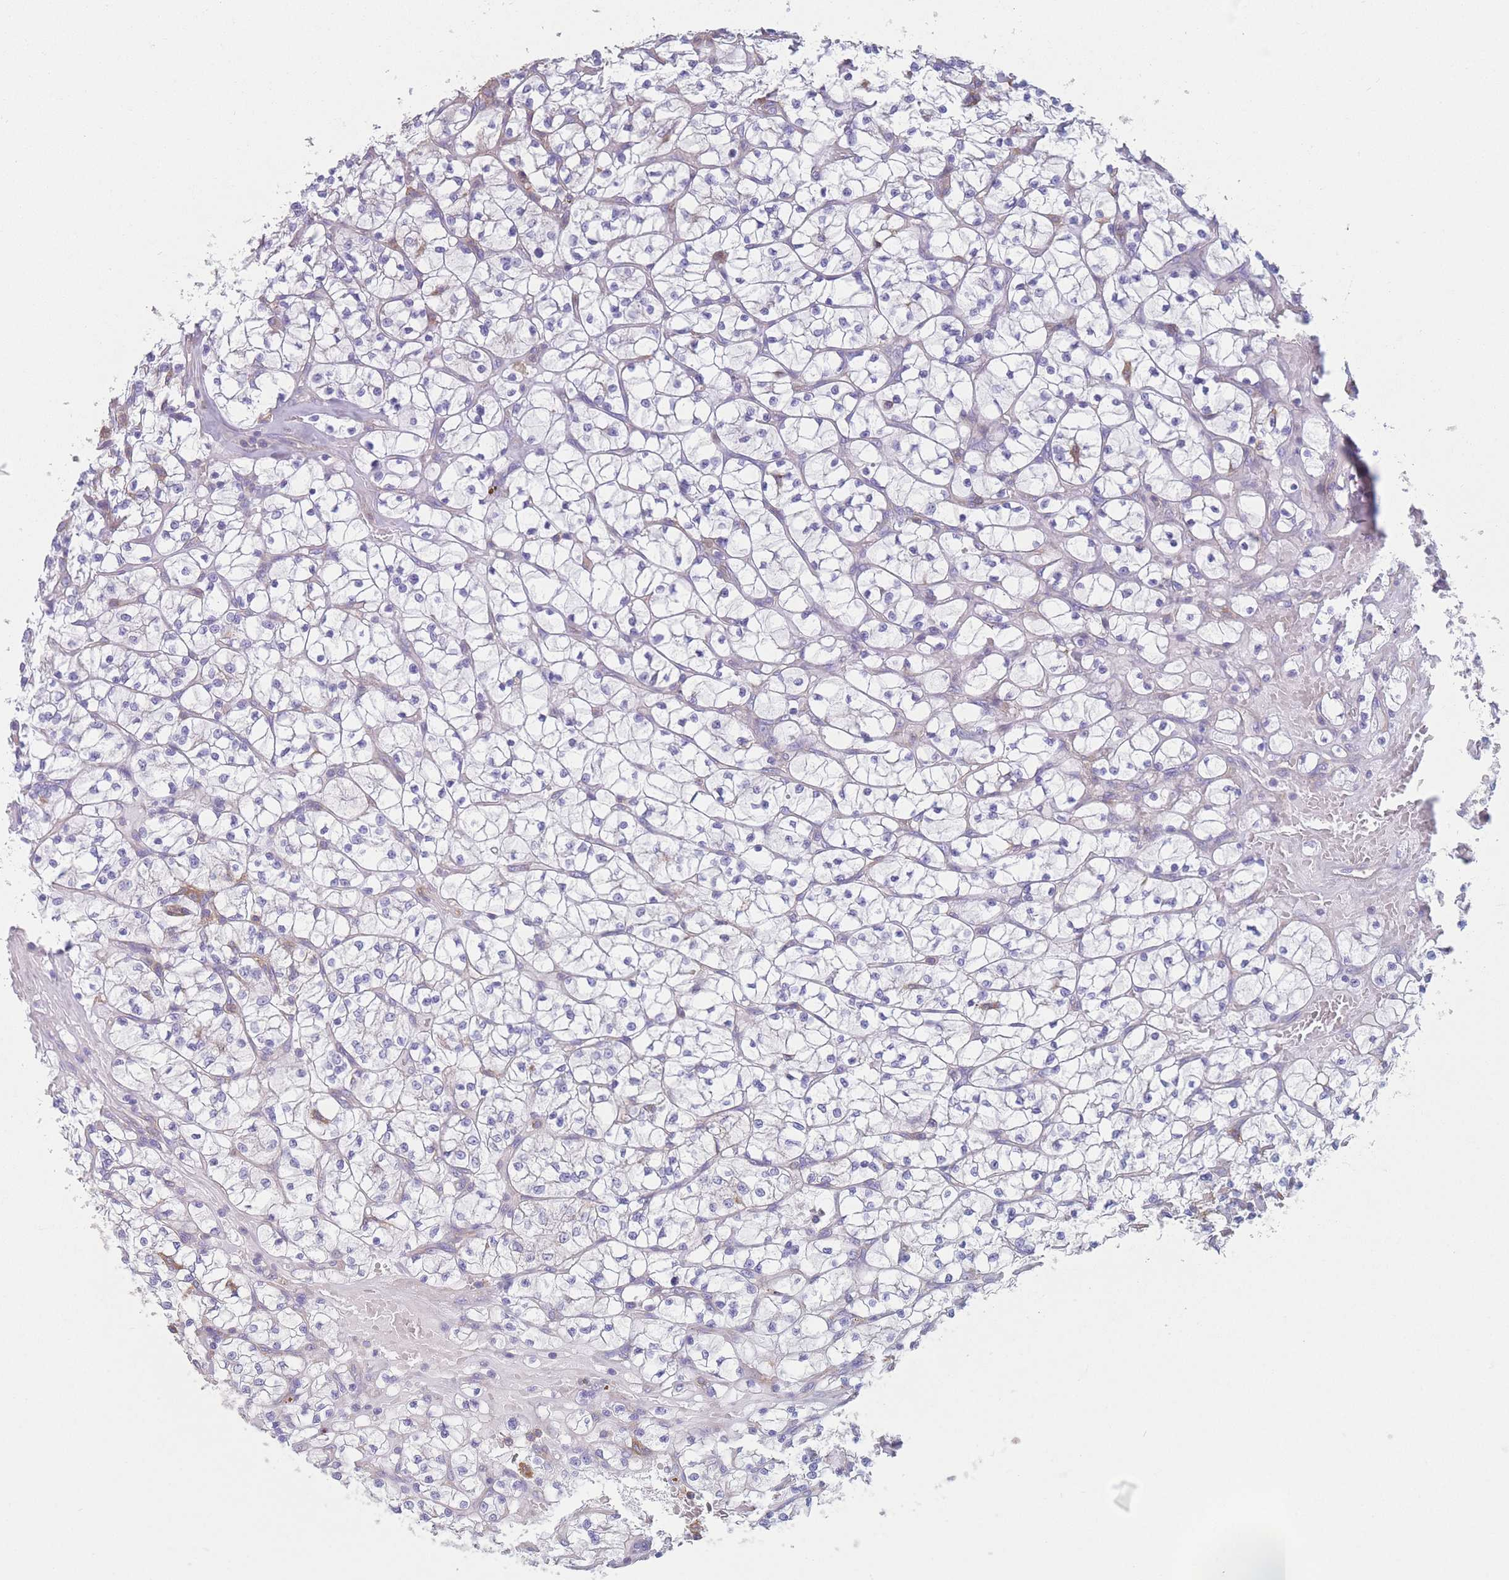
{"staining": {"intensity": "negative", "quantity": "none", "location": "none"}, "tissue": "renal cancer", "cell_type": "Tumor cells", "image_type": "cancer", "snomed": [{"axis": "morphology", "description": "Adenocarcinoma, NOS"}, {"axis": "topography", "description": "Kidney"}], "caption": "Tumor cells show no significant protein staining in renal cancer. (Immunohistochemistry, brightfield microscopy, high magnification).", "gene": "ADH1A", "patient": {"sex": "female", "age": 64}}